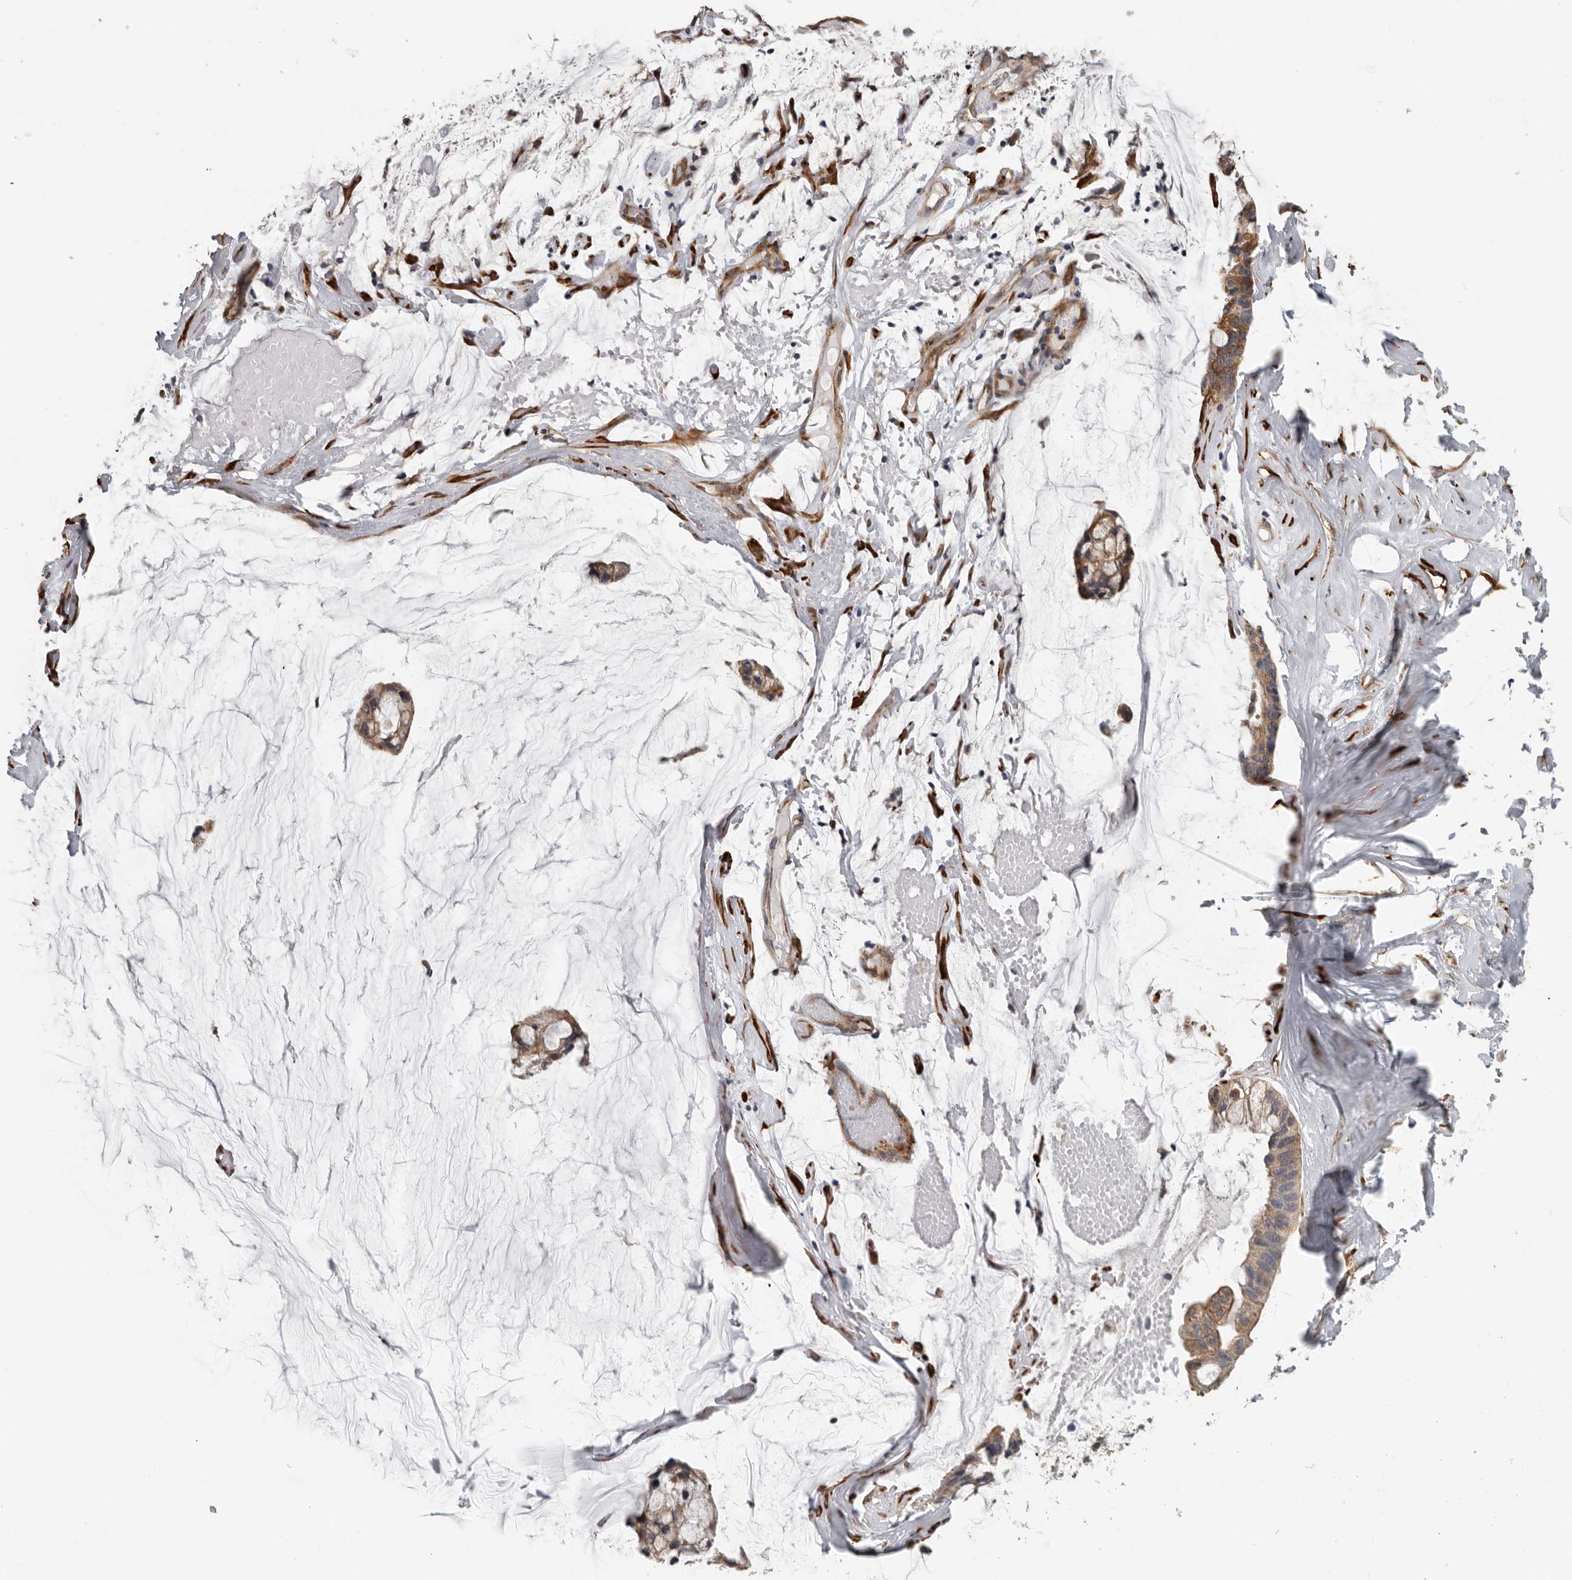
{"staining": {"intensity": "moderate", "quantity": ">75%", "location": "cytoplasmic/membranous"}, "tissue": "ovarian cancer", "cell_type": "Tumor cells", "image_type": "cancer", "snomed": [{"axis": "morphology", "description": "Cystadenocarcinoma, mucinous, NOS"}, {"axis": "topography", "description": "Ovary"}], "caption": "This is a photomicrograph of IHC staining of ovarian cancer (mucinous cystadenocarcinoma), which shows moderate positivity in the cytoplasmic/membranous of tumor cells.", "gene": "CEP350", "patient": {"sex": "female", "age": 39}}